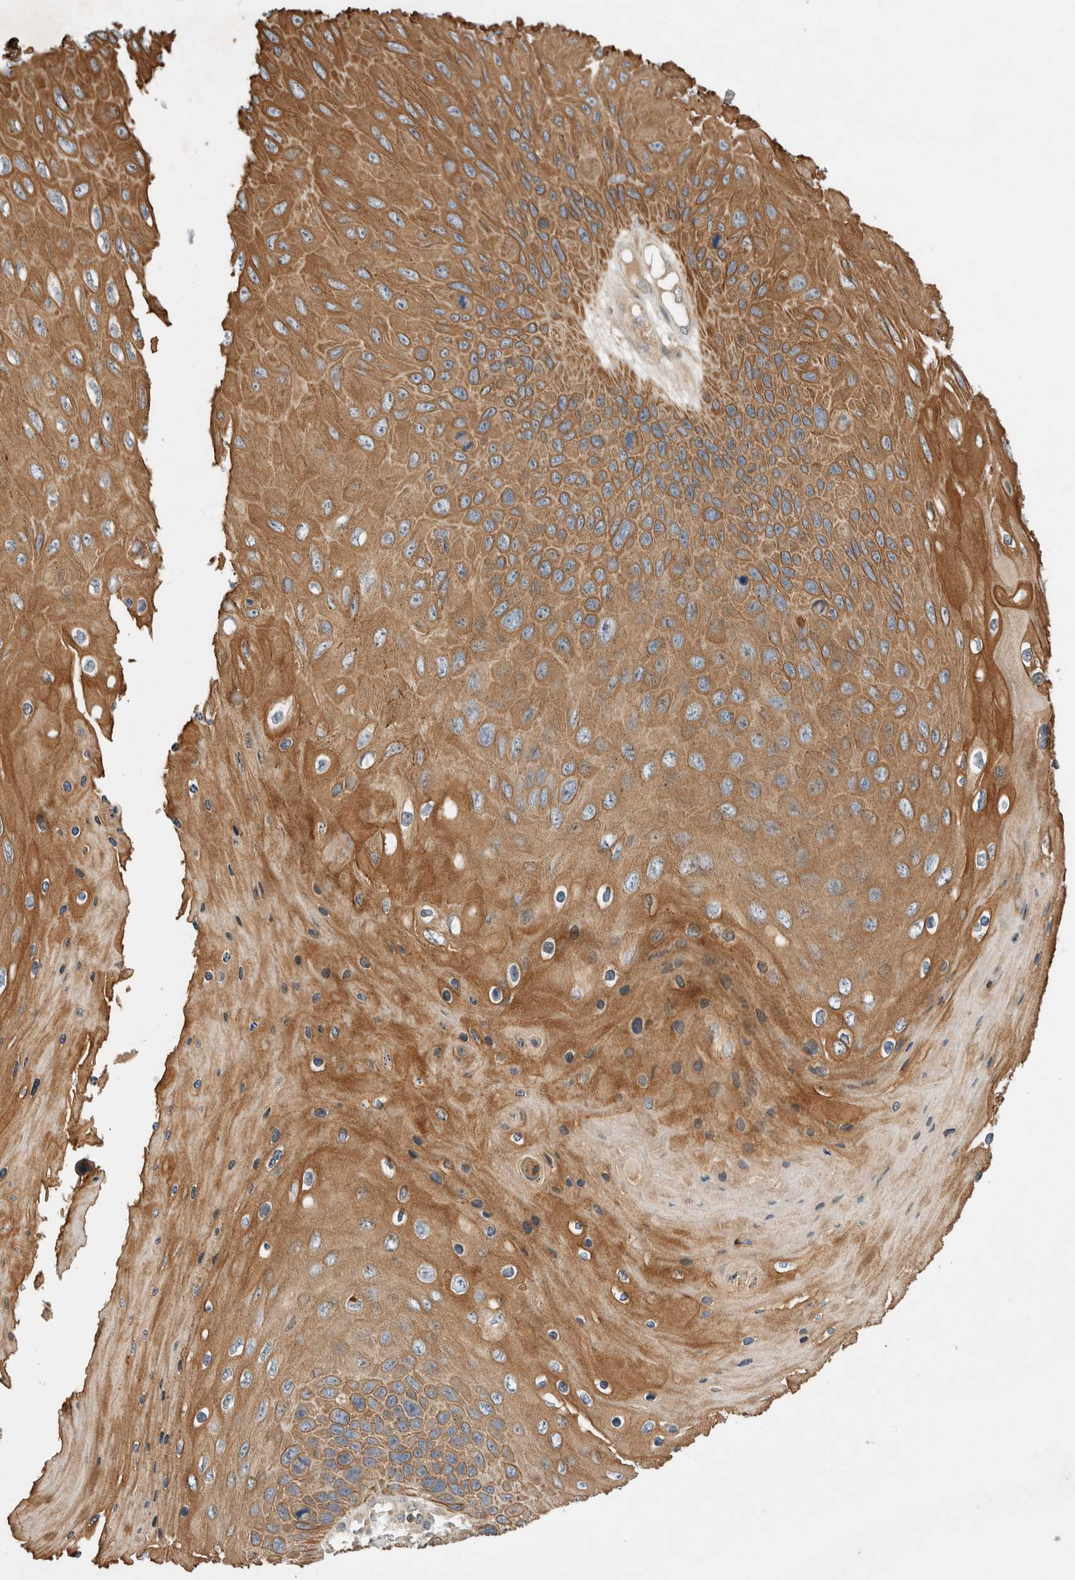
{"staining": {"intensity": "moderate", "quantity": ">75%", "location": "cytoplasmic/membranous"}, "tissue": "skin cancer", "cell_type": "Tumor cells", "image_type": "cancer", "snomed": [{"axis": "morphology", "description": "Squamous cell carcinoma, NOS"}, {"axis": "topography", "description": "Skin"}], "caption": "Skin squamous cell carcinoma stained with a brown dye demonstrates moderate cytoplasmic/membranous positive staining in about >75% of tumor cells.", "gene": "ARMC9", "patient": {"sex": "female", "age": 88}}